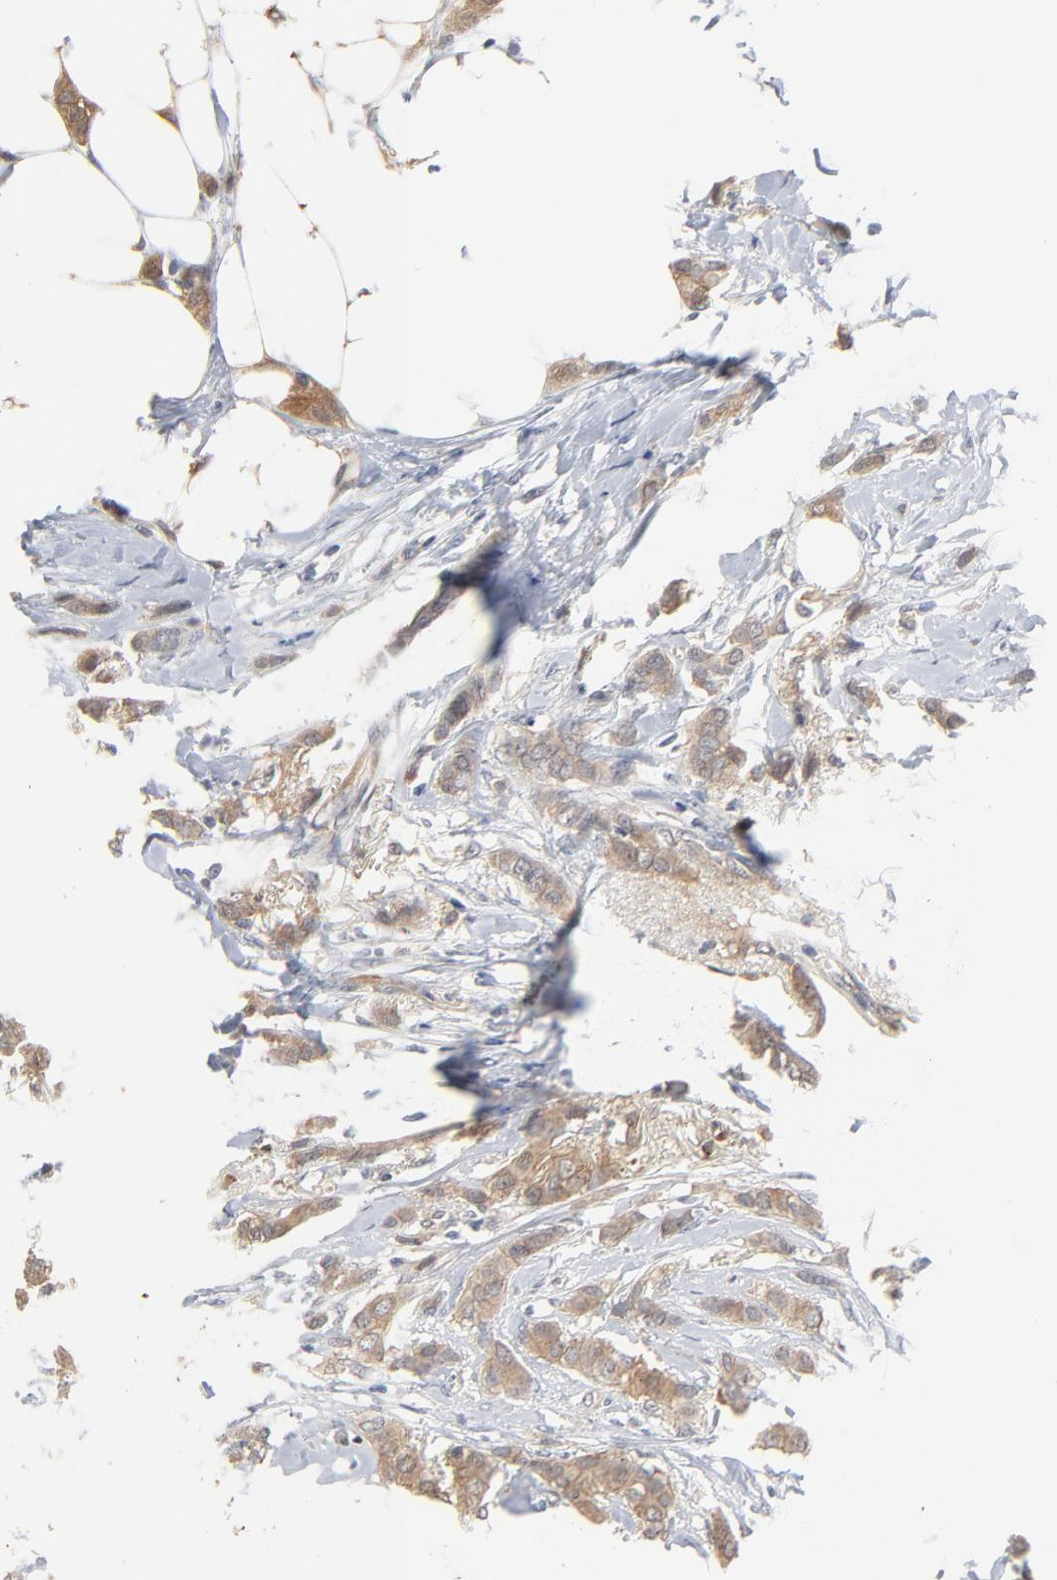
{"staining": {"intensity": "weak", "quantity": ">75%", "location": "cytoplasmic/membranous"}, "tissue": "breast cancer", "cell_type": "Tumor cells", "image_type": "cancer", "snomed": [{"axis": "morphology", "description": "Lobular carcinoma"}, {"axis": "topography", "description": "Breast"}], "caption": "Tumor cells demonstrate weak cytoplasmic/membranous expression in about >75% of cells in lobular carcinoma (breast).", "gene": "EPCAM", "patient": {"sex": "female", "age": 55}}